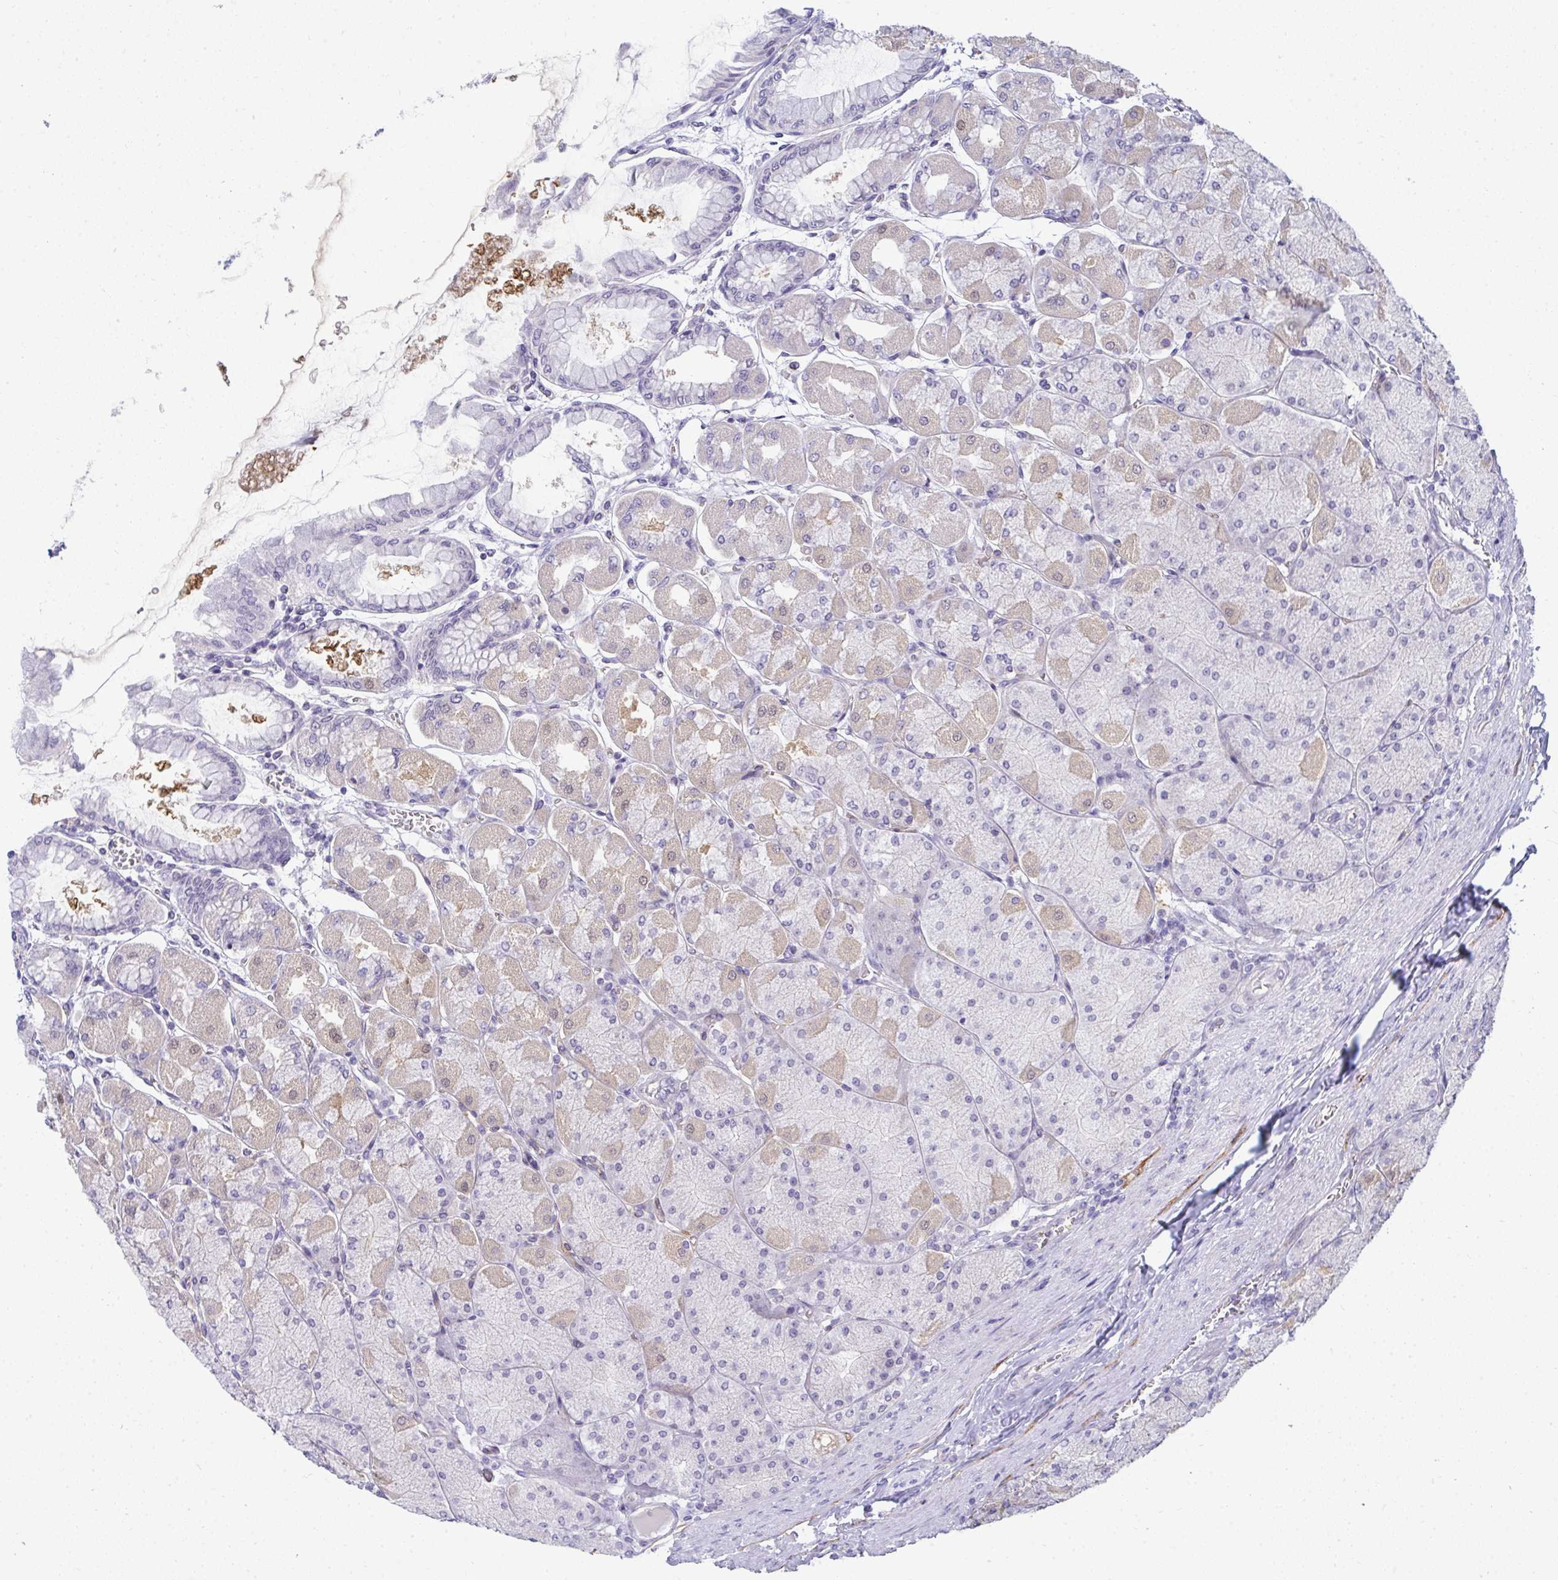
{"staining": {"intensity": "weak", "quantity": "<25%", "location": "nuclear"}, "tissue": "stomach", "cell_type": "Glandular cells", "image_type": "normal", "snomed": [{"axis": "morphology", "description": "Normal tissue, NOS"}, {"axis": "topography", "description": "Stomach, upper"}], "caption": "This is an IHC histopathology image of normal human stomach. There is no expression in glandular cells.", "gene": "TMEM82", "patient": {"sex": "female", "age": 56}}